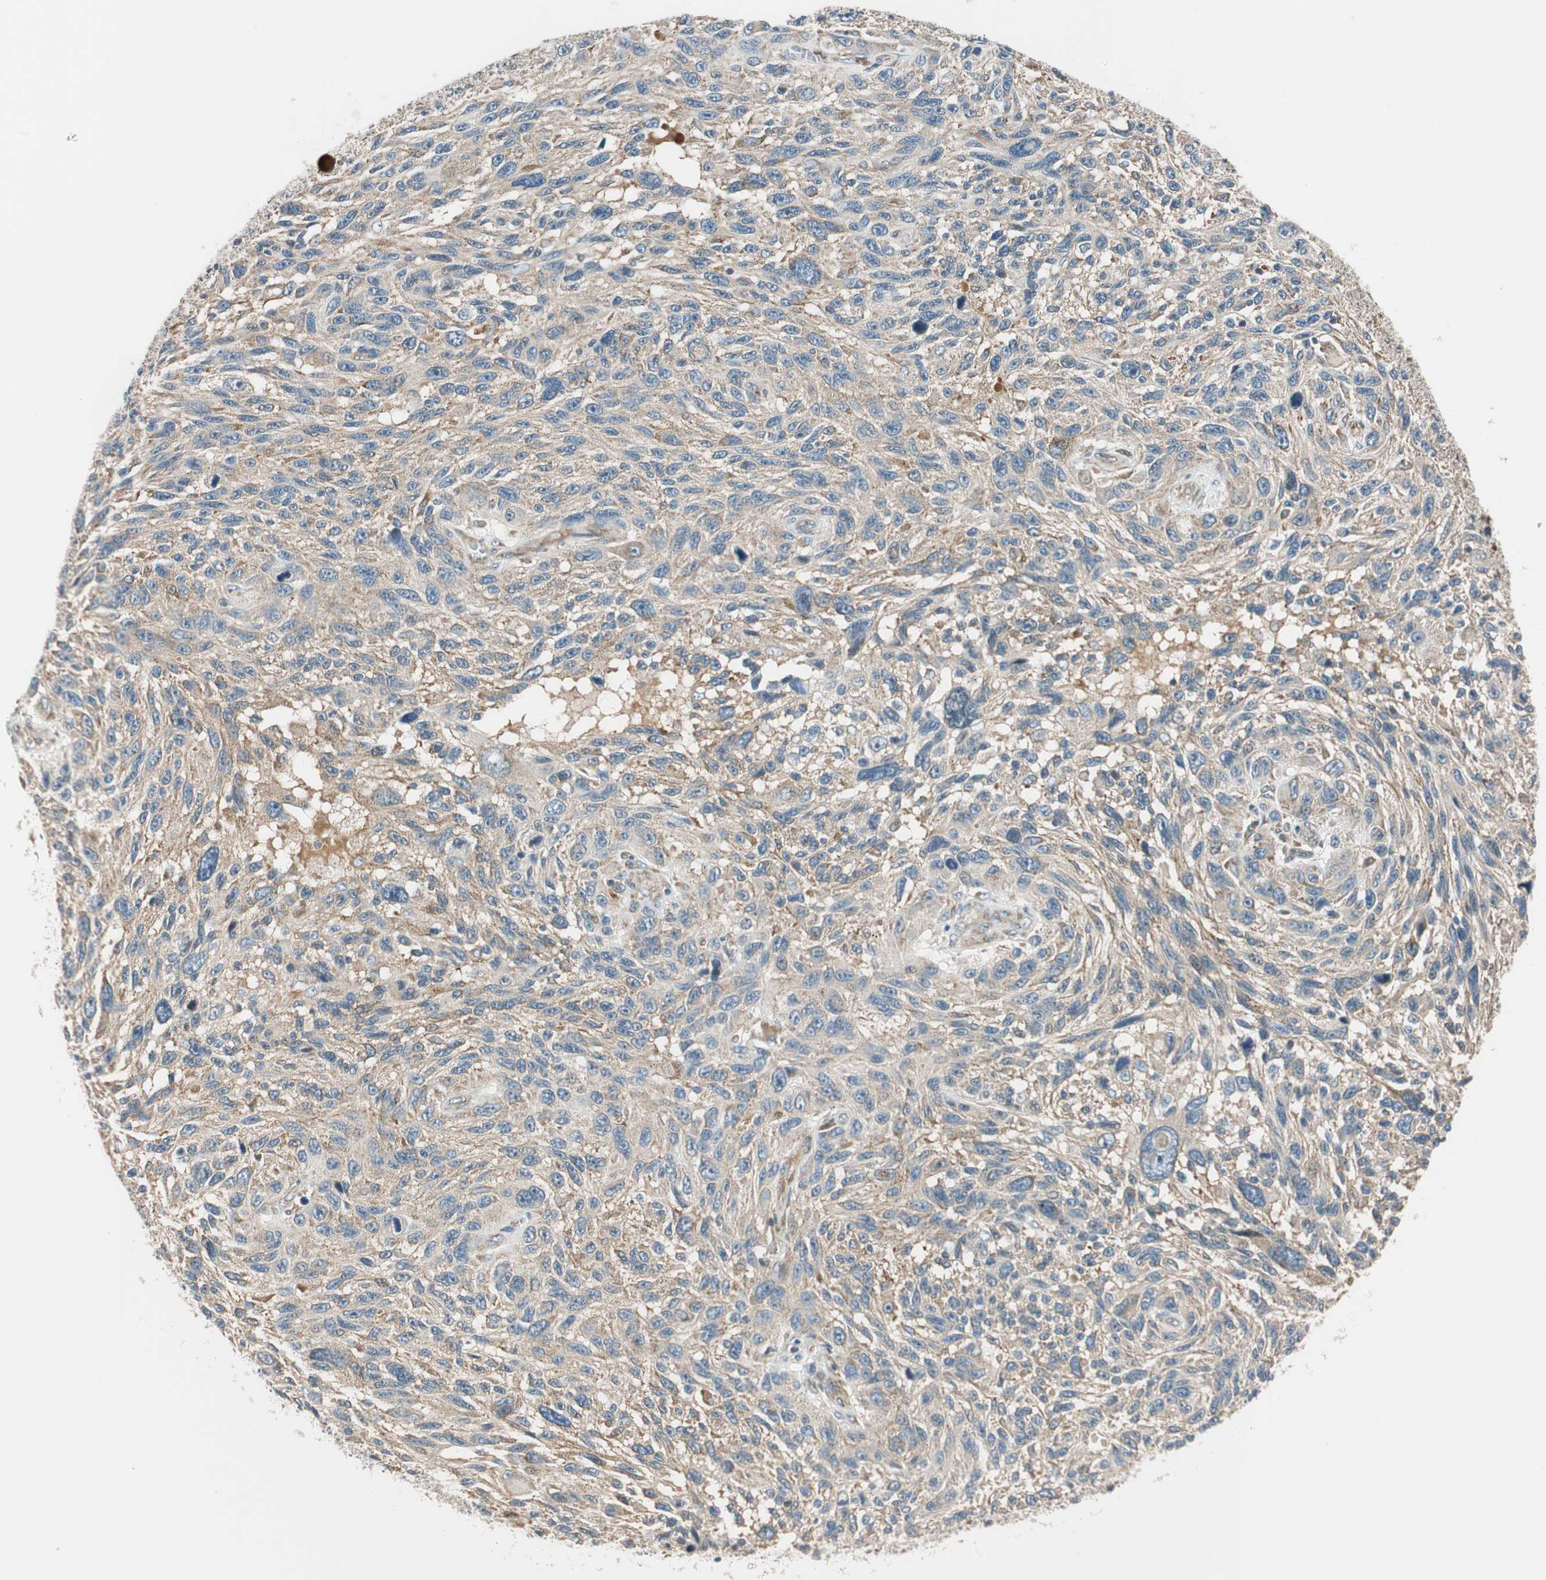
{"staining": {"intensity": "weak", "quantity": ">75%", "location": "cytoplasmic/membranous"}, "tissue": "melanoma", "cell_type": "Tumor cells", "image_type": "cancer", "snomed": [{"axis": "morphology", "description": "Malignant melanoma, NOS"}, {"axis": "topography", "description": "Skin"}], "caption": "IHC of melanoma demonstrates low levels of weak cytoplasmic/membranous staining in about >75% of tumor cells.", "gene": "ABI1", "patient": {"sex": "male", "age": 53}}